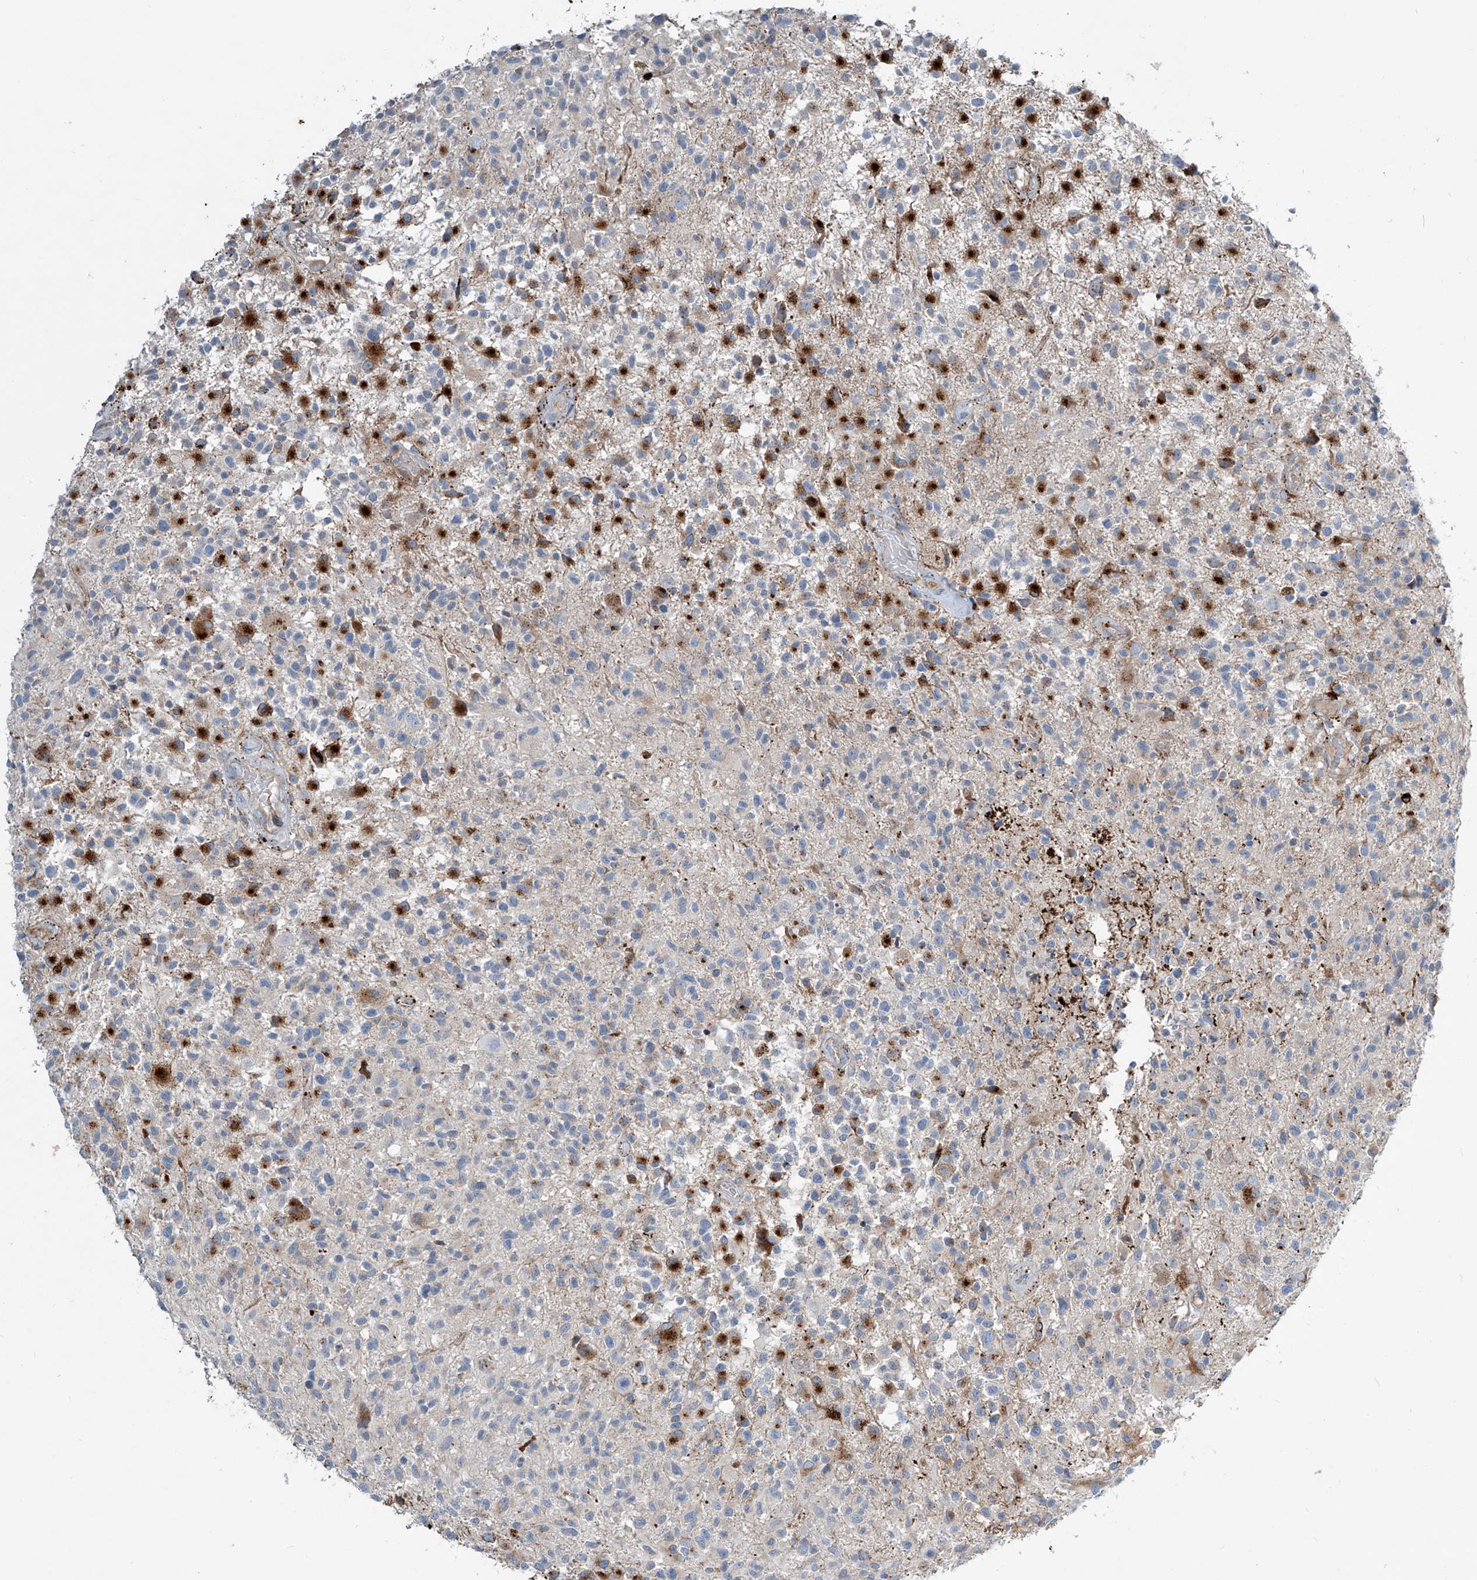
{"staining": {"intensity": "negative", "quantity": "none", "location": "none"}, "tissue": "glioma", "cell_type": "Tumor cells", "image_type": "cancer", "snomed": [{"axis": "morphology", "description": "Glioma, malignant, High grade"}, {"axis": "morphology", "description": "Glioblastoma, NOS"}, {"axis": "topography", "description": "Brain"}], "caption": "Immunohistochemistry (IHC) image of neoplastic tissue: malignant high-grade glioma stained with DAB (3,3'-diaminobenzidine) reveals no significant protein expression in tumor cells. The staining was performed using DAB to visualize the protein expression in brown, while the nuclei were stained in blue with hematoxylin (Magnification: 20x).", "gene": "CDH5", "patient": {"sex": "male", "age": 60}}